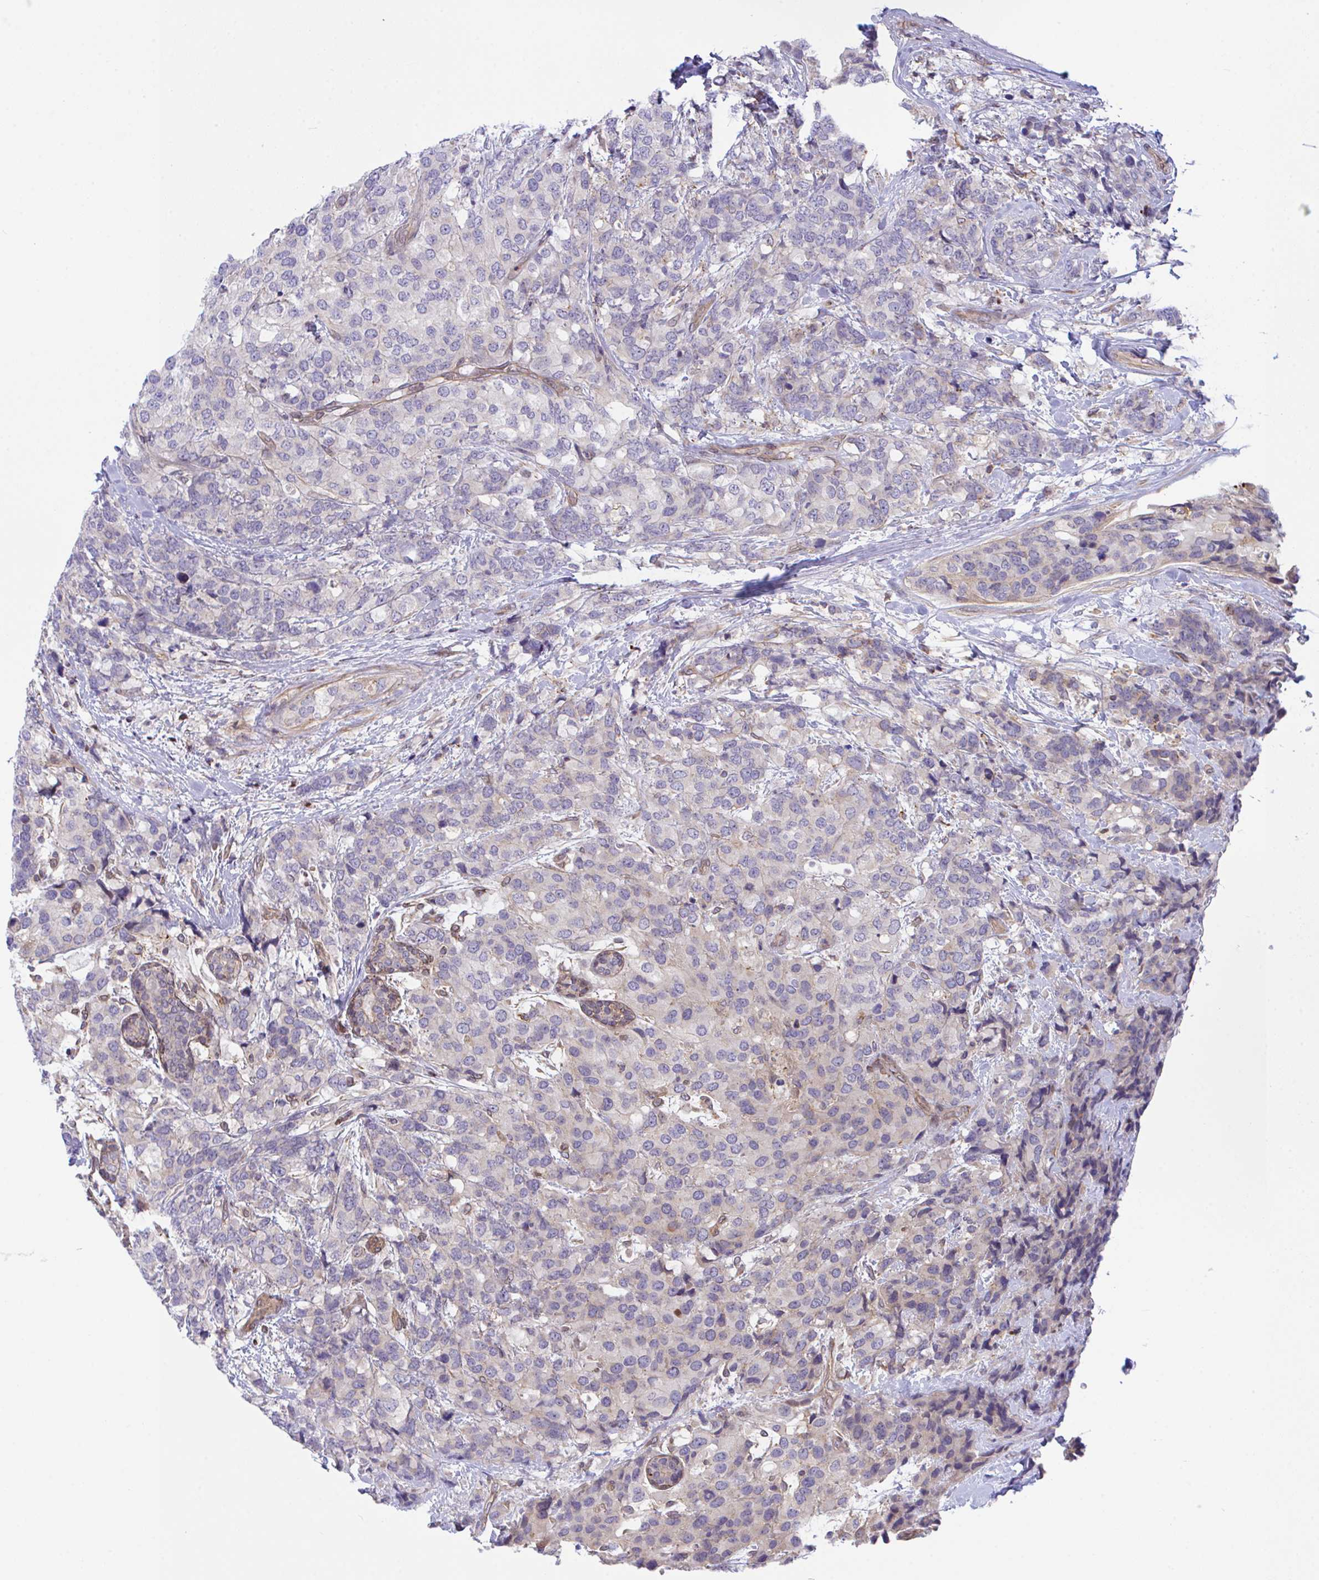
{"staining": {"intensity": "negative", "quantity": "none", "location": "none"}, "tissue": "breast cancer", "cell_type": "Tumor cells", "image_type": "cancer", "snomed": [{"axis": "morphology", "description": "Lobular carcinoma"}, {"axis": "topography", "description": "Breast"}], "caption": "A high-resolution histopathology image shows IHC staining of lobular carcinoma (breast), which displays no significant staining in tumor cells.", "gene": "ZBED3", "patient": {"sex": "female", "age": 59}}